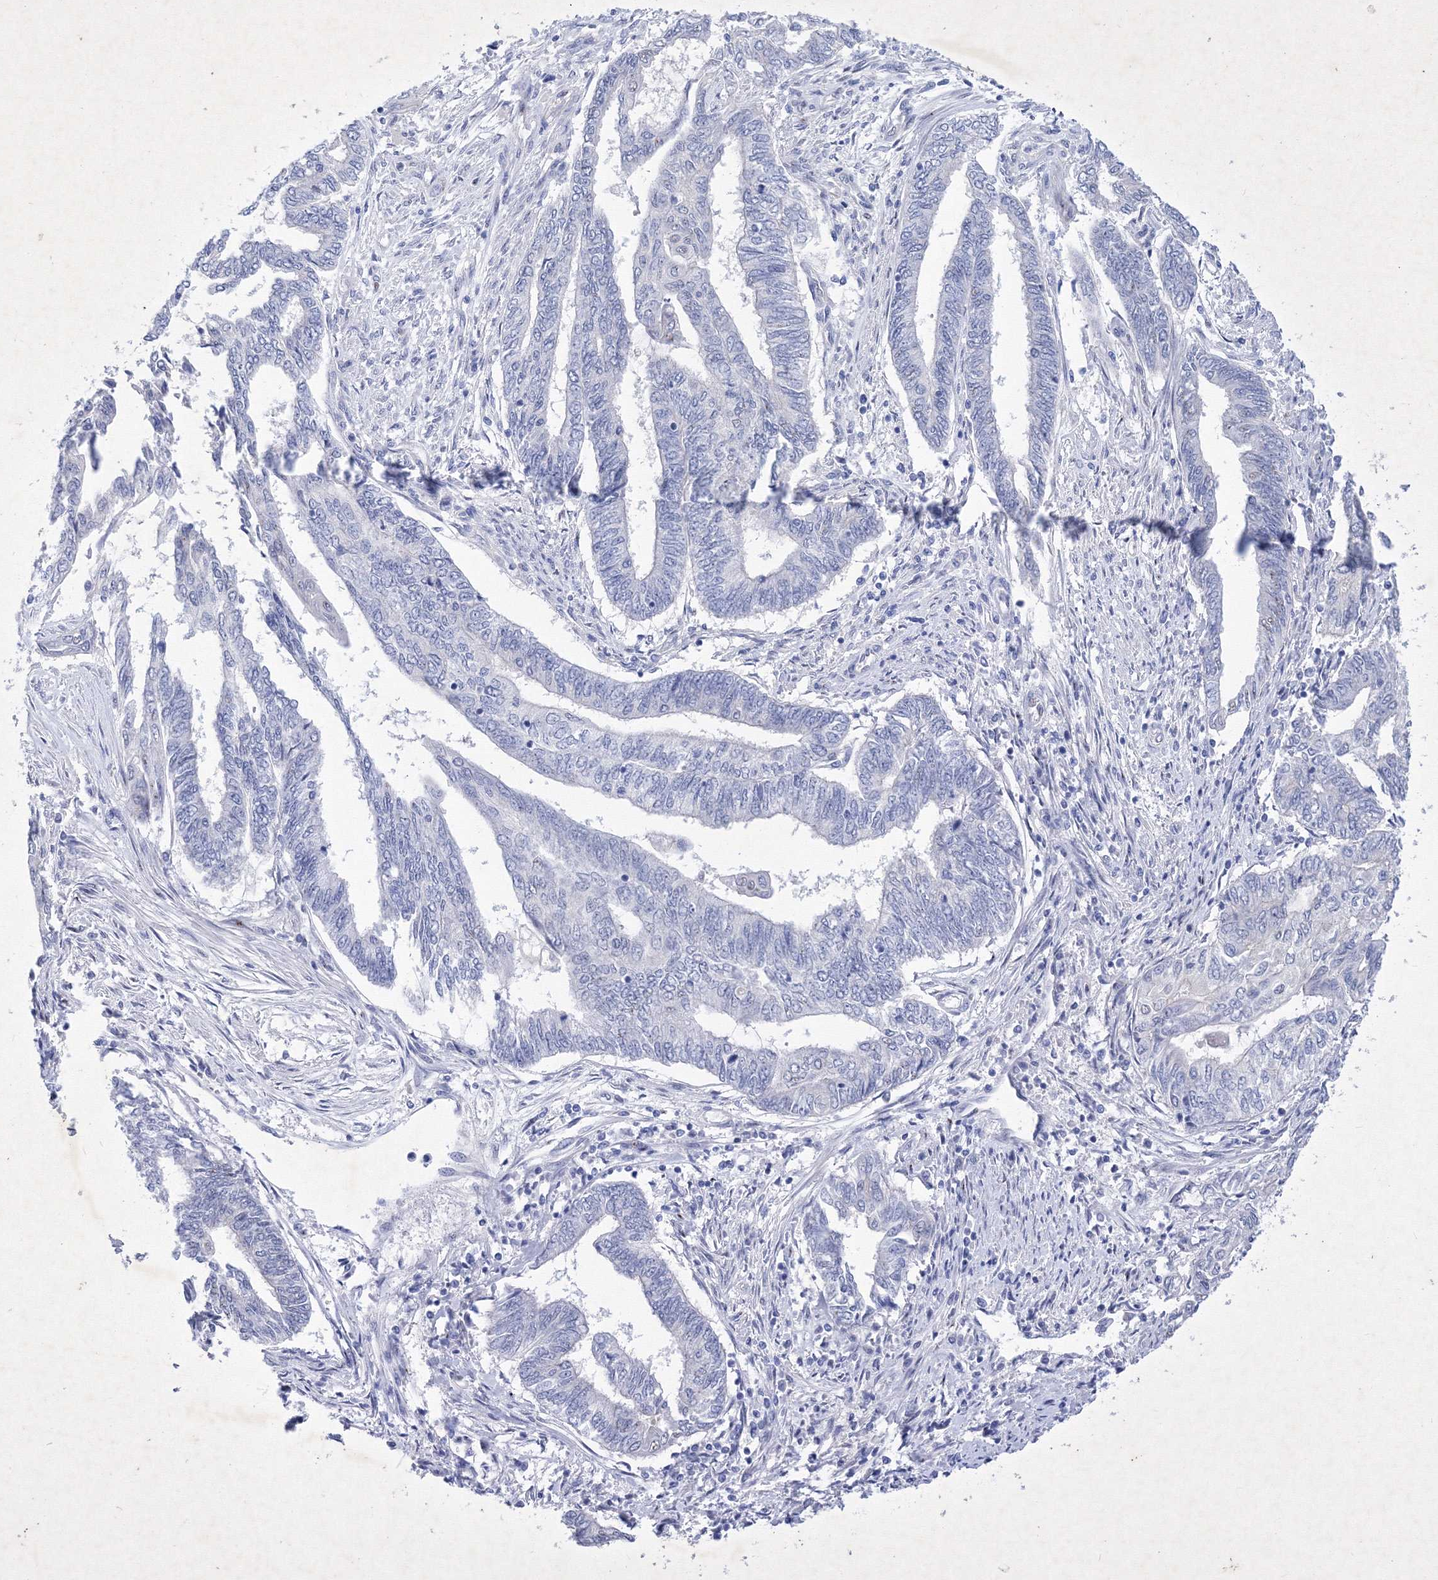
{"staining": {"intensity": "negative", "quantity": "none", "location": "none"}, "tissue": "endometrial cancer", "cell_type": "Tumor cells", "image_type": "cancer", "snomed": [{"axis": "morphology", "description": "Adenocarcinoma, NOS"}, {"axis": "topography", "description": "Uterus"}, {"axis": "topography", "description": "Endometrium"}], "caption": "Tumor cells are negative for protein expression in human endometrial adenocarcinoma.", "gene": "GPN1", "patient": {"sex": "female", "age": 70}}